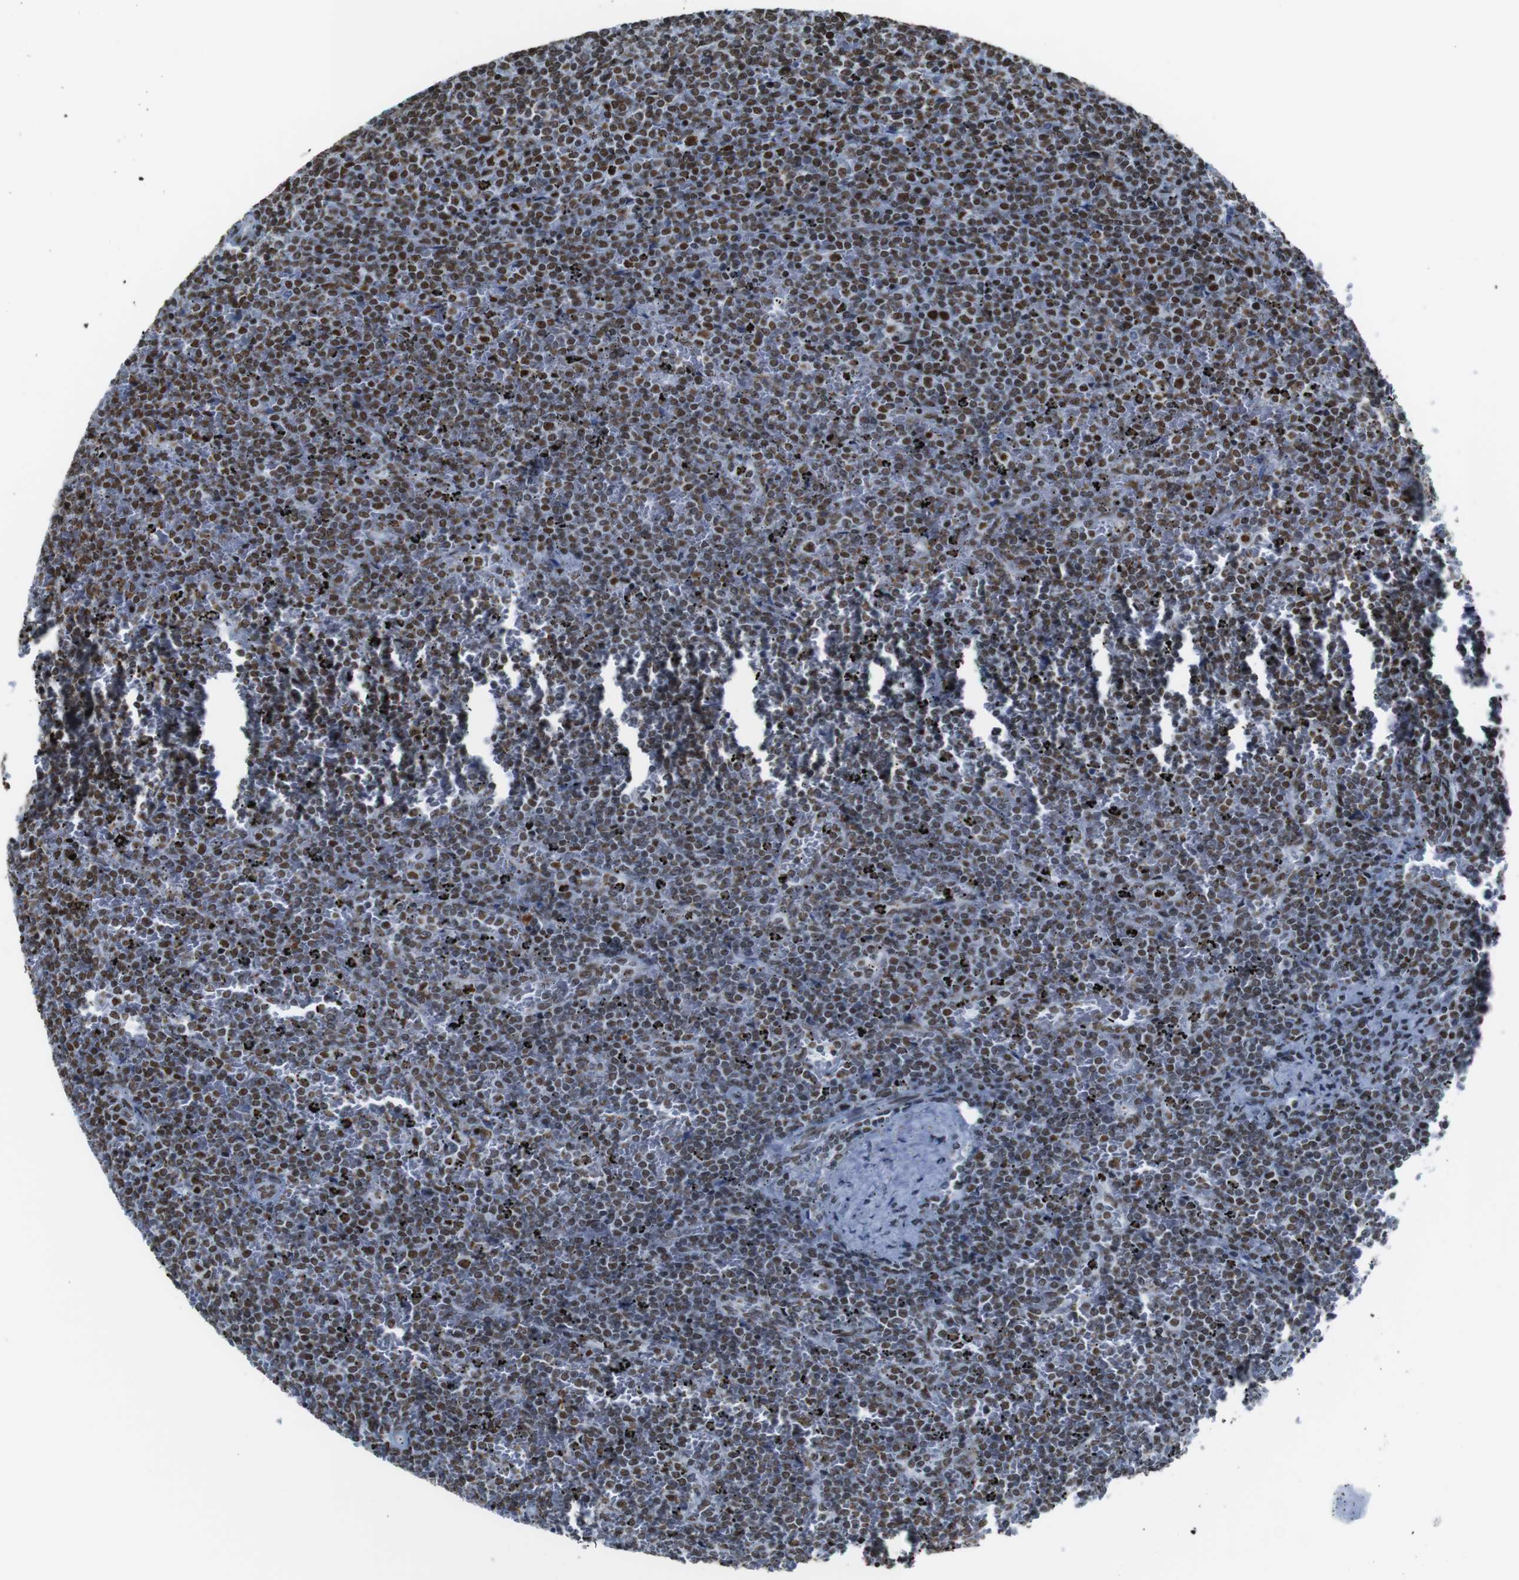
{"staining": {"intensity": "moderate", "quantity": ">75%", "location": "nuclear"}, "tissue": "lymphoma", "cell_type": "Tumor cells", "image_type": "cancer", "snomed": [{"axis": "morphology", "description": "Malignant lymphoma, non-Hodgkin's type, Low grade"}, {"axis": "topography", "description": "Spleen"}], "caption": "Low-grade malignant lymphoma, non-Hodgkin's type stained with immunohistochemistry shows moderate nuclear positivity in about >75% of tumor cells.", "gene": "ROMO1", "patient": {"sex": "female", "age": 77}}